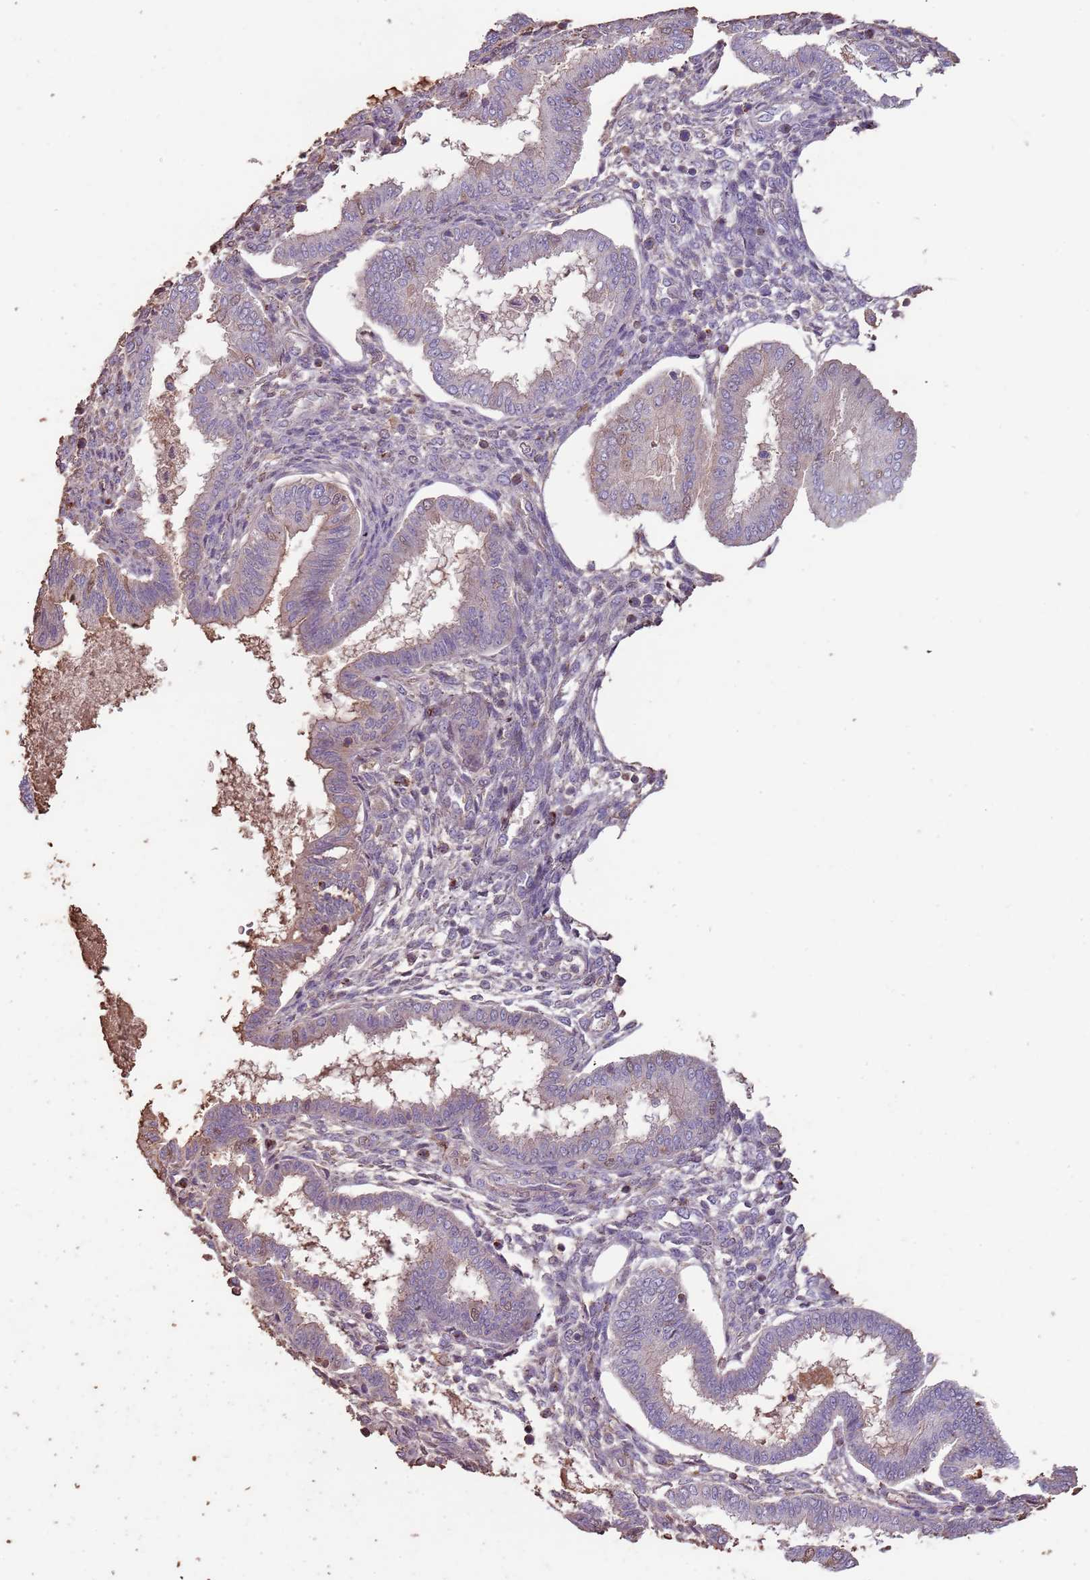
{"staining": {"intensity": "negative", "quantity": "none", "location": "none"}, "tissue": "endometrium", "cell_type": "Cells in endometrial stroma", "image_type": "normal", "snomed": [{"axis": "morphology", "description": "Normal tissue, NOS"}, {"axis": "topography", "description": "Endometrium"}], "caption": "An immunohistochemistry (IHC) histopathology image of normal endometrium is shown. There is no staining in cells in endometrial stroma of endometrium.", "gene": "FECH", "patient": {"sex": "female", "age": 24}}